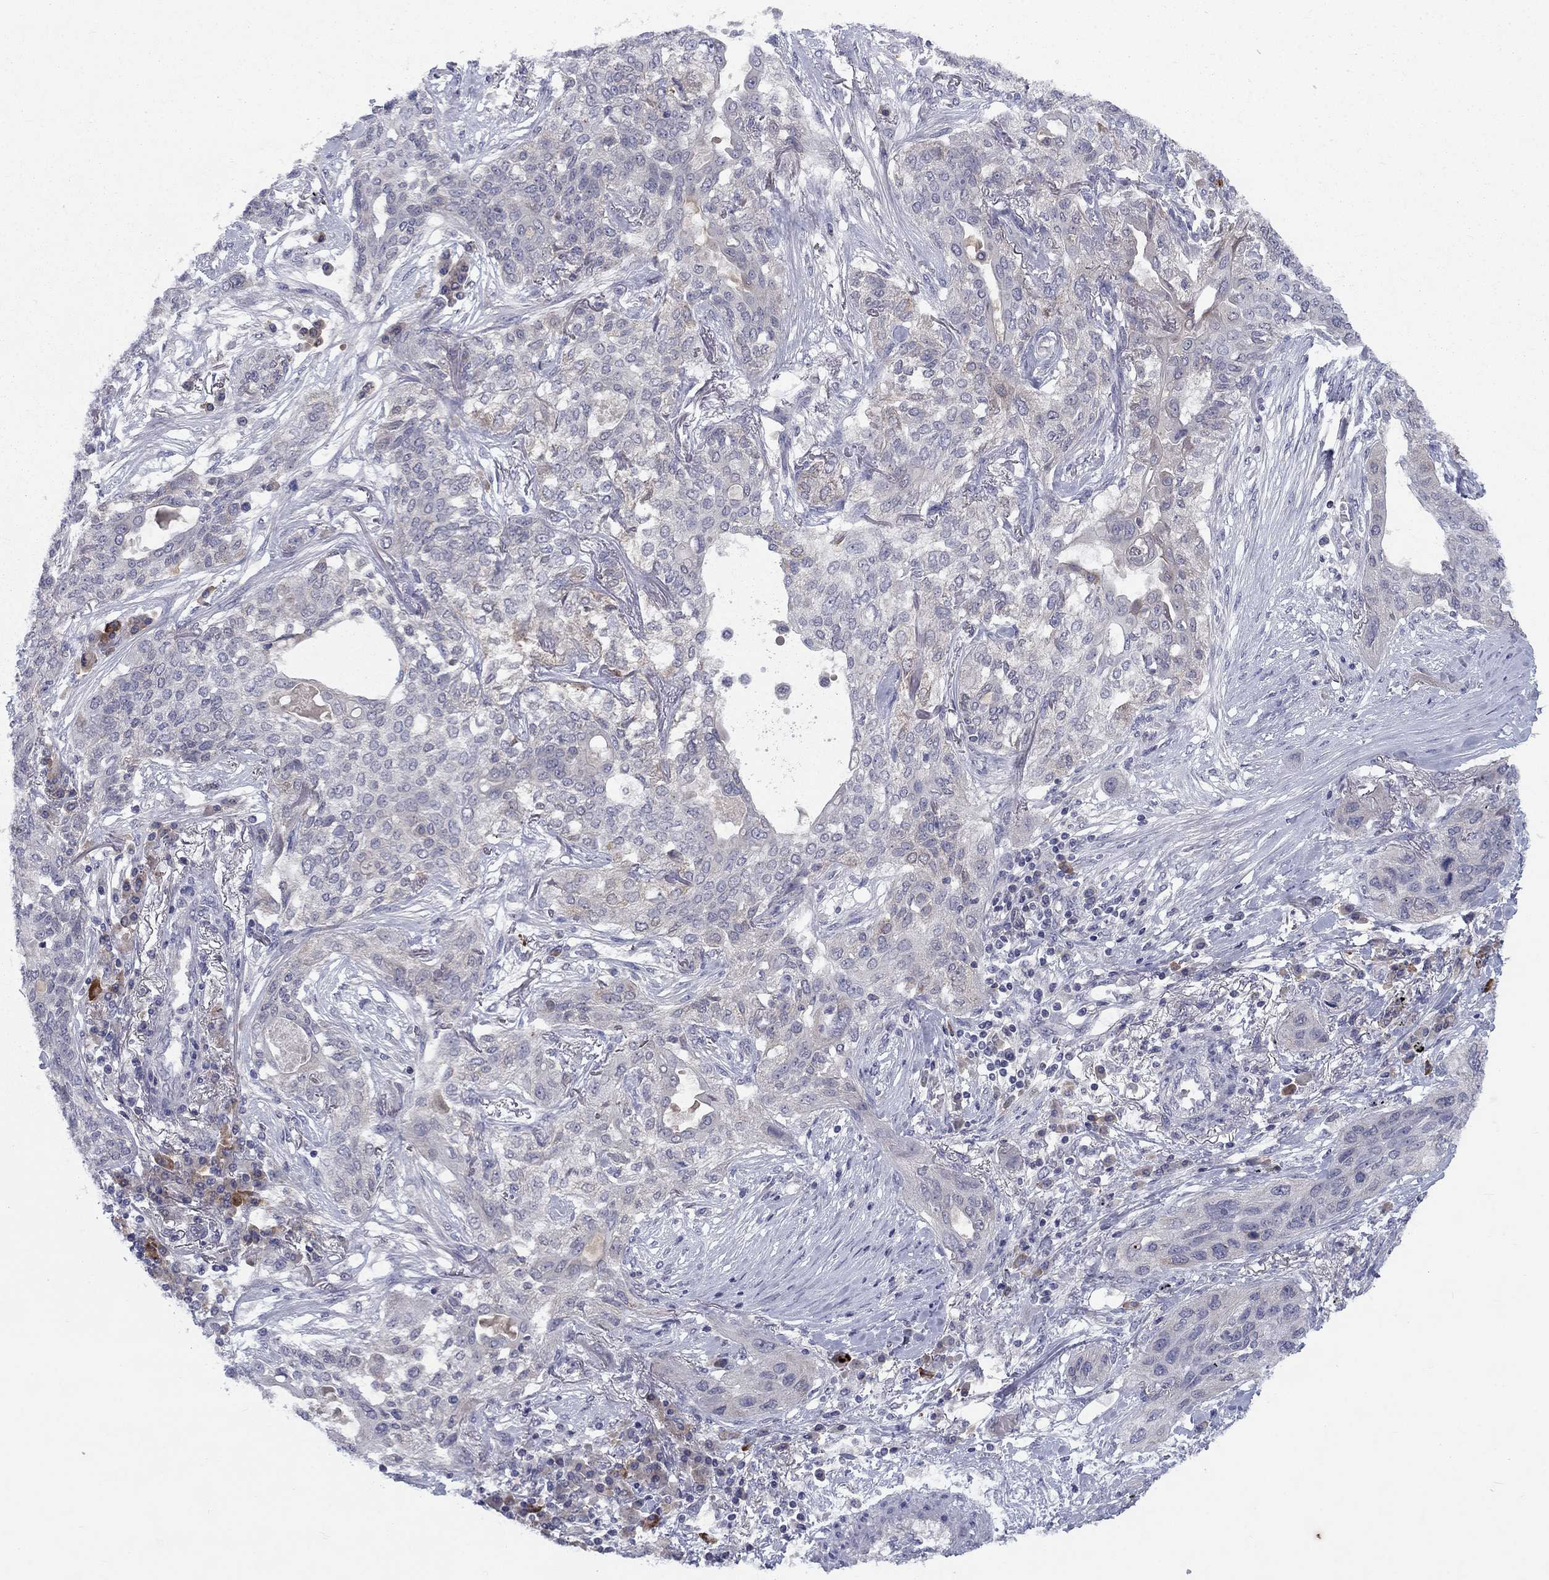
{"staining": {"intensity": "negative", "quantity": "none", "location": "none"}, "tissue": "lung cancer", "cell_type": "Tumor cells", "image_type": "cancer", "snomed": [{"axis": "morphology", "description": "Squamous cell carcinoma, NOS"}, {"axis": "topography", "description": "Lung"}], "caption": "A high-resolution micrograph shows immunohistochemistry staining of lung cancer, which shows no significant staining in tumor cells.", "gene": "CACNA1A", "patient": {"sex": "female", "age": 70}}